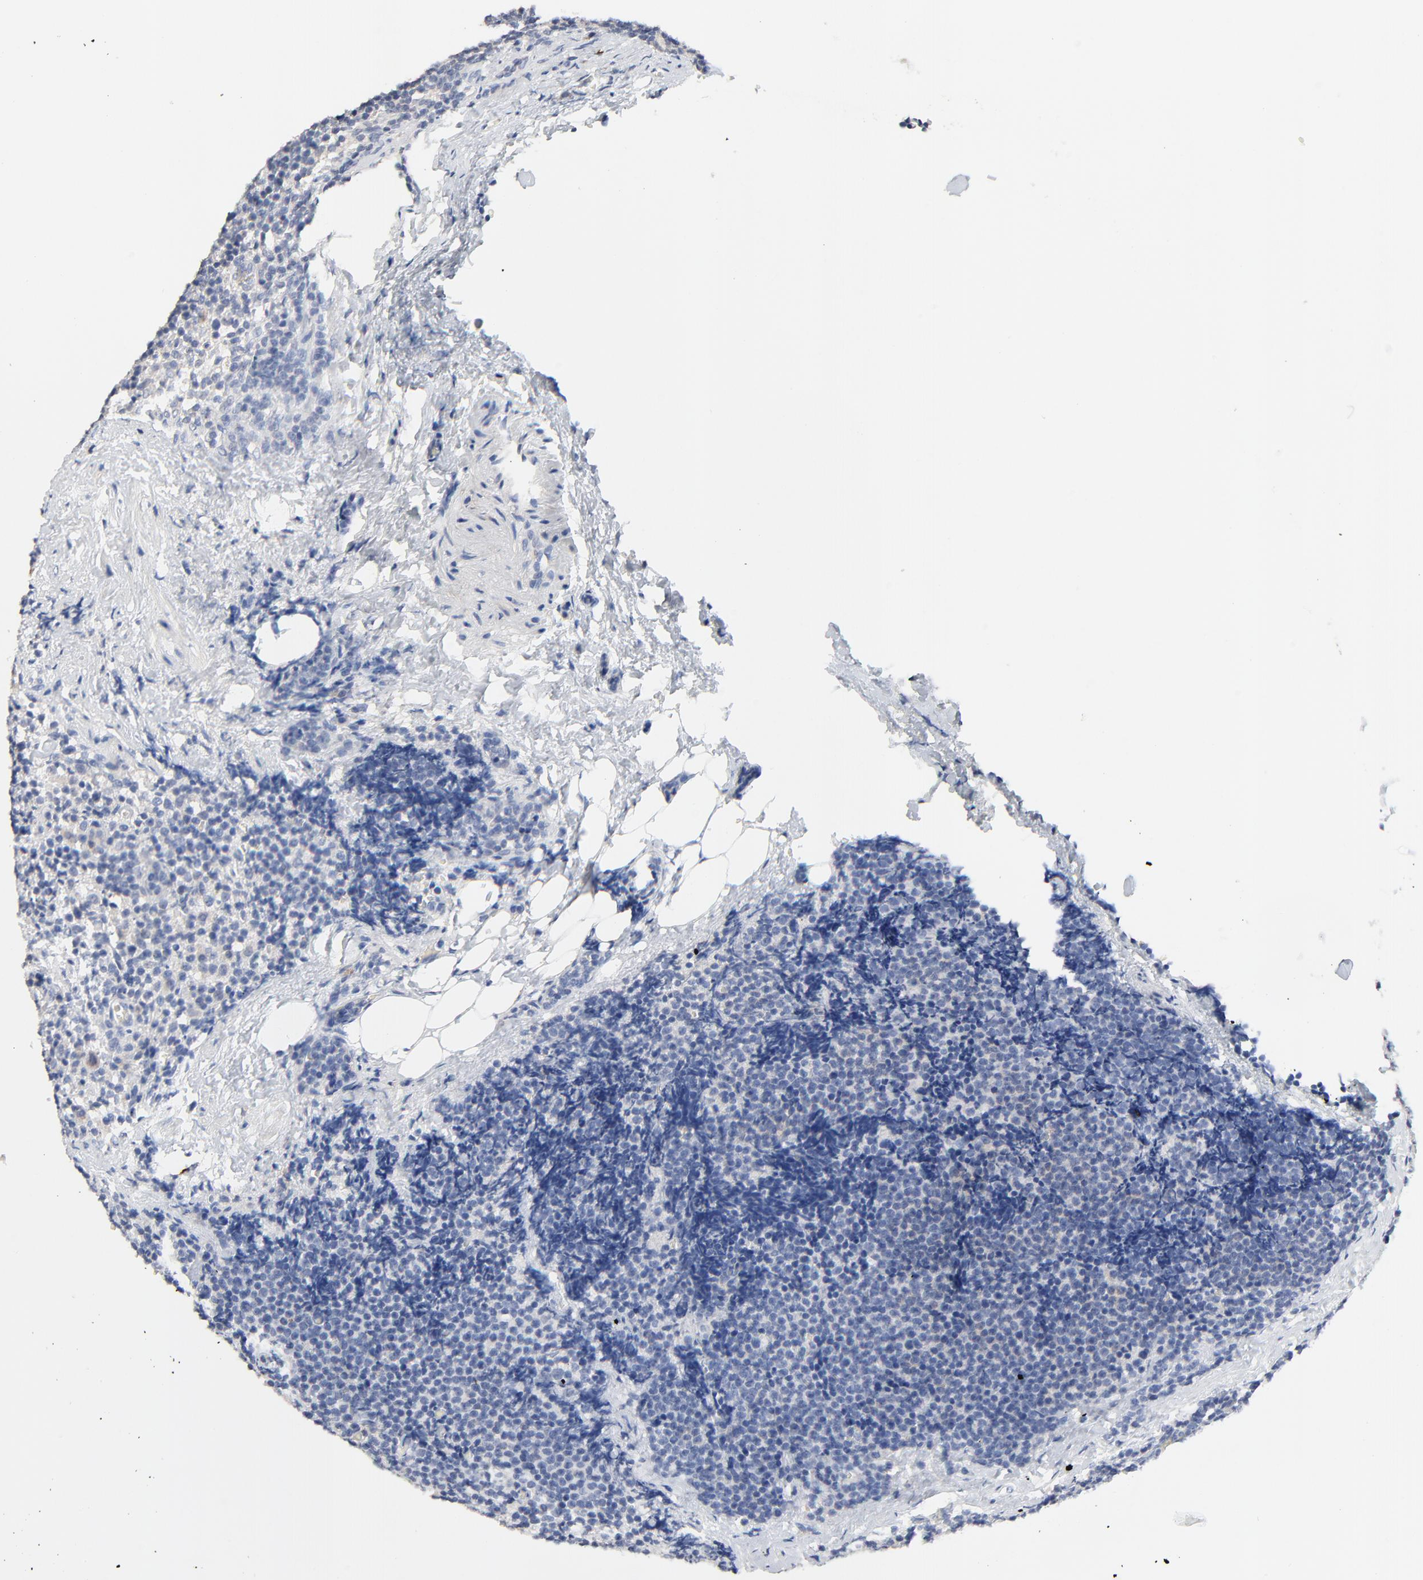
{"staining": {"intensity": "negative", "quantity": "none", "location": "none"}, "tissue": "lymphoma", "cell_type": "Tumor cells", "image_type": "cancer", "snomed": [{"axis": "morphology", "description": "Malignant lymphoma, non-Hodgkin's type, High grade"}, {"axis": "topography", "description": "Lymph node"}], "caption": "Photomicrograph shows no protein positivity in tumor cells of high-grade malignant lymphoma, non-Hodgkin's type tissue.", "gene": "FBXL5", "patient": {"sex": "female", "age": 58}}